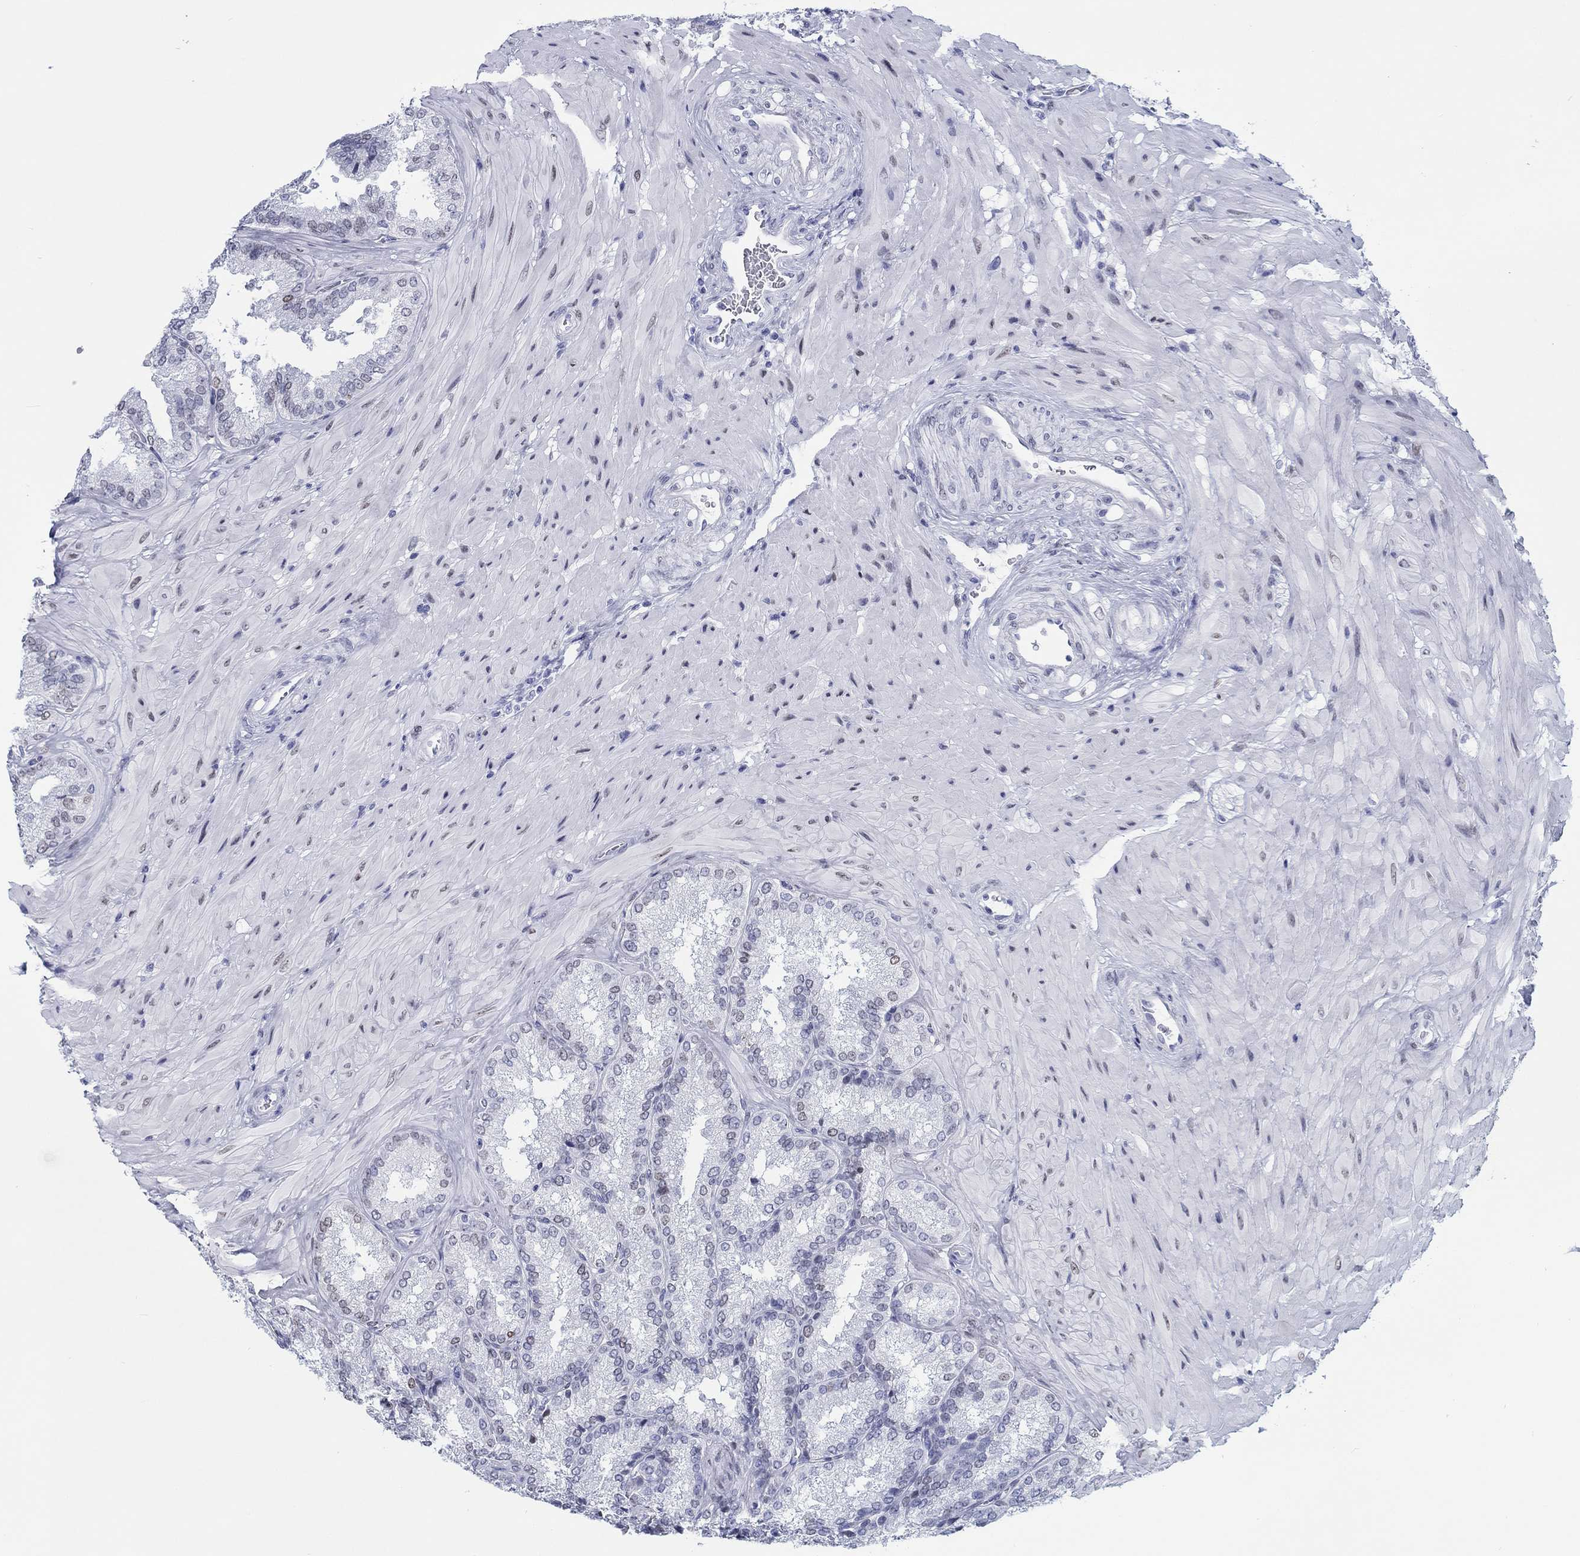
{"staining": {"intensity": "negative", "quantity": "none", "location": "none"}, "tissue": "seminal vesicle", "cell_type": "Glandular cells", "image_type": "normal", "snomed": [{"axis": "morphology", "description": "Normal tissue, NOS"}, {"axis": "topography", "description": "Seminal veicle"}], "caption": "Glandular cells show no significant staining in unremarkable seminal vesicle.", "gene": "H1", "patient": {"sex": "male", "age": 37}}